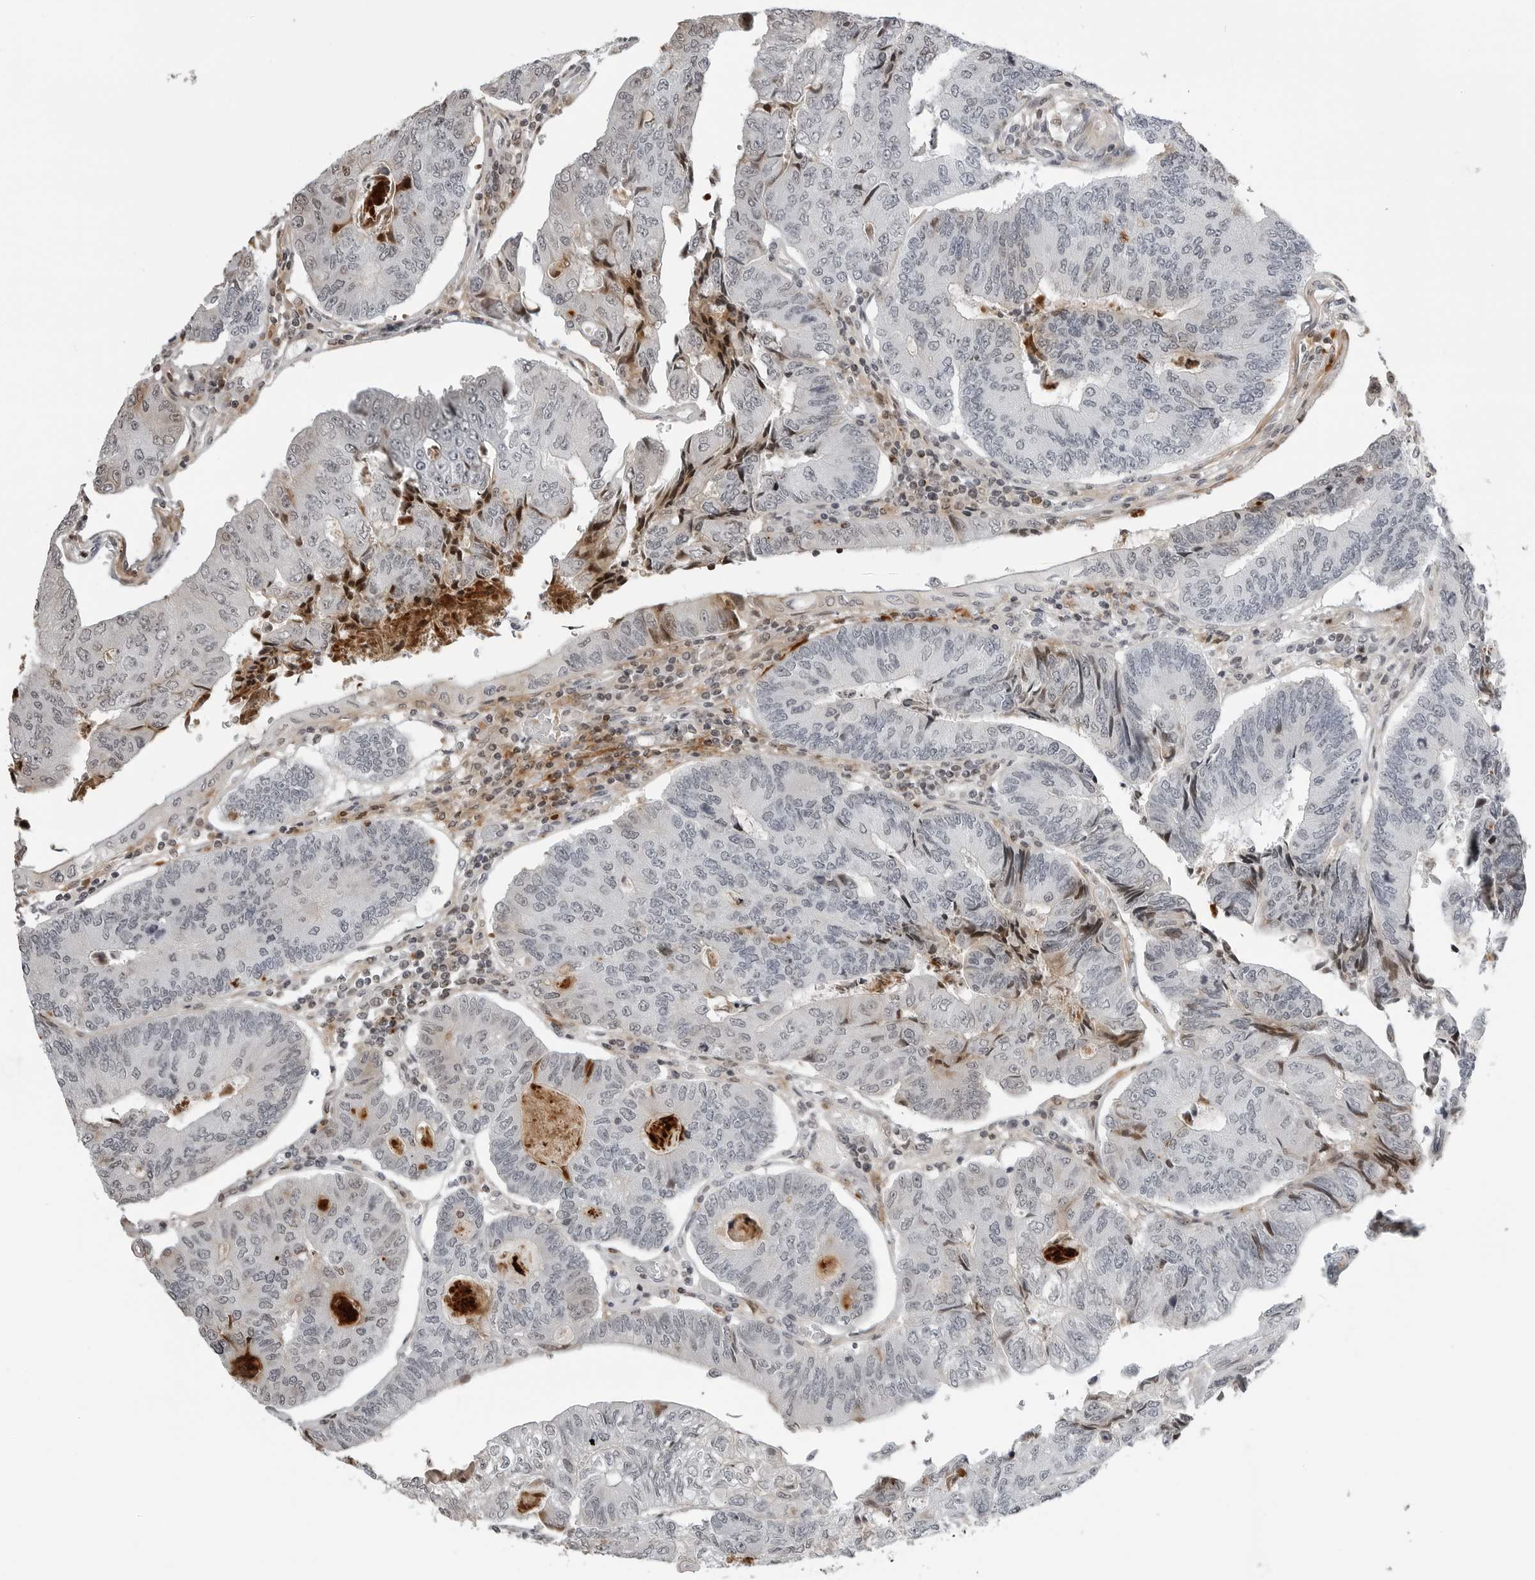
{"staining": {"intensity": "moderate", "quantity": "<25%", "location": "cytoplasmic/membranous,nuclear"}, "tissue": "colorectal cancer", "cell_type": "Tumor cells", "image_type": "cancer", "snomed": [{"axis": "morphology", "description": "Adenocarcinoma, NOS"}, {"axis": "topography", "description": "Colon"}], "caption": "Protein staining exhibits moderate cytoplasmic/membranous and nuclear staining in approximately <25% of tumor cells in colorectal adenocarcinoma. The protein is shown in brown color, while the nuclei are stained blue.", "gene": "CXCR5", "patient": {"sex": "female", "age": 67}}